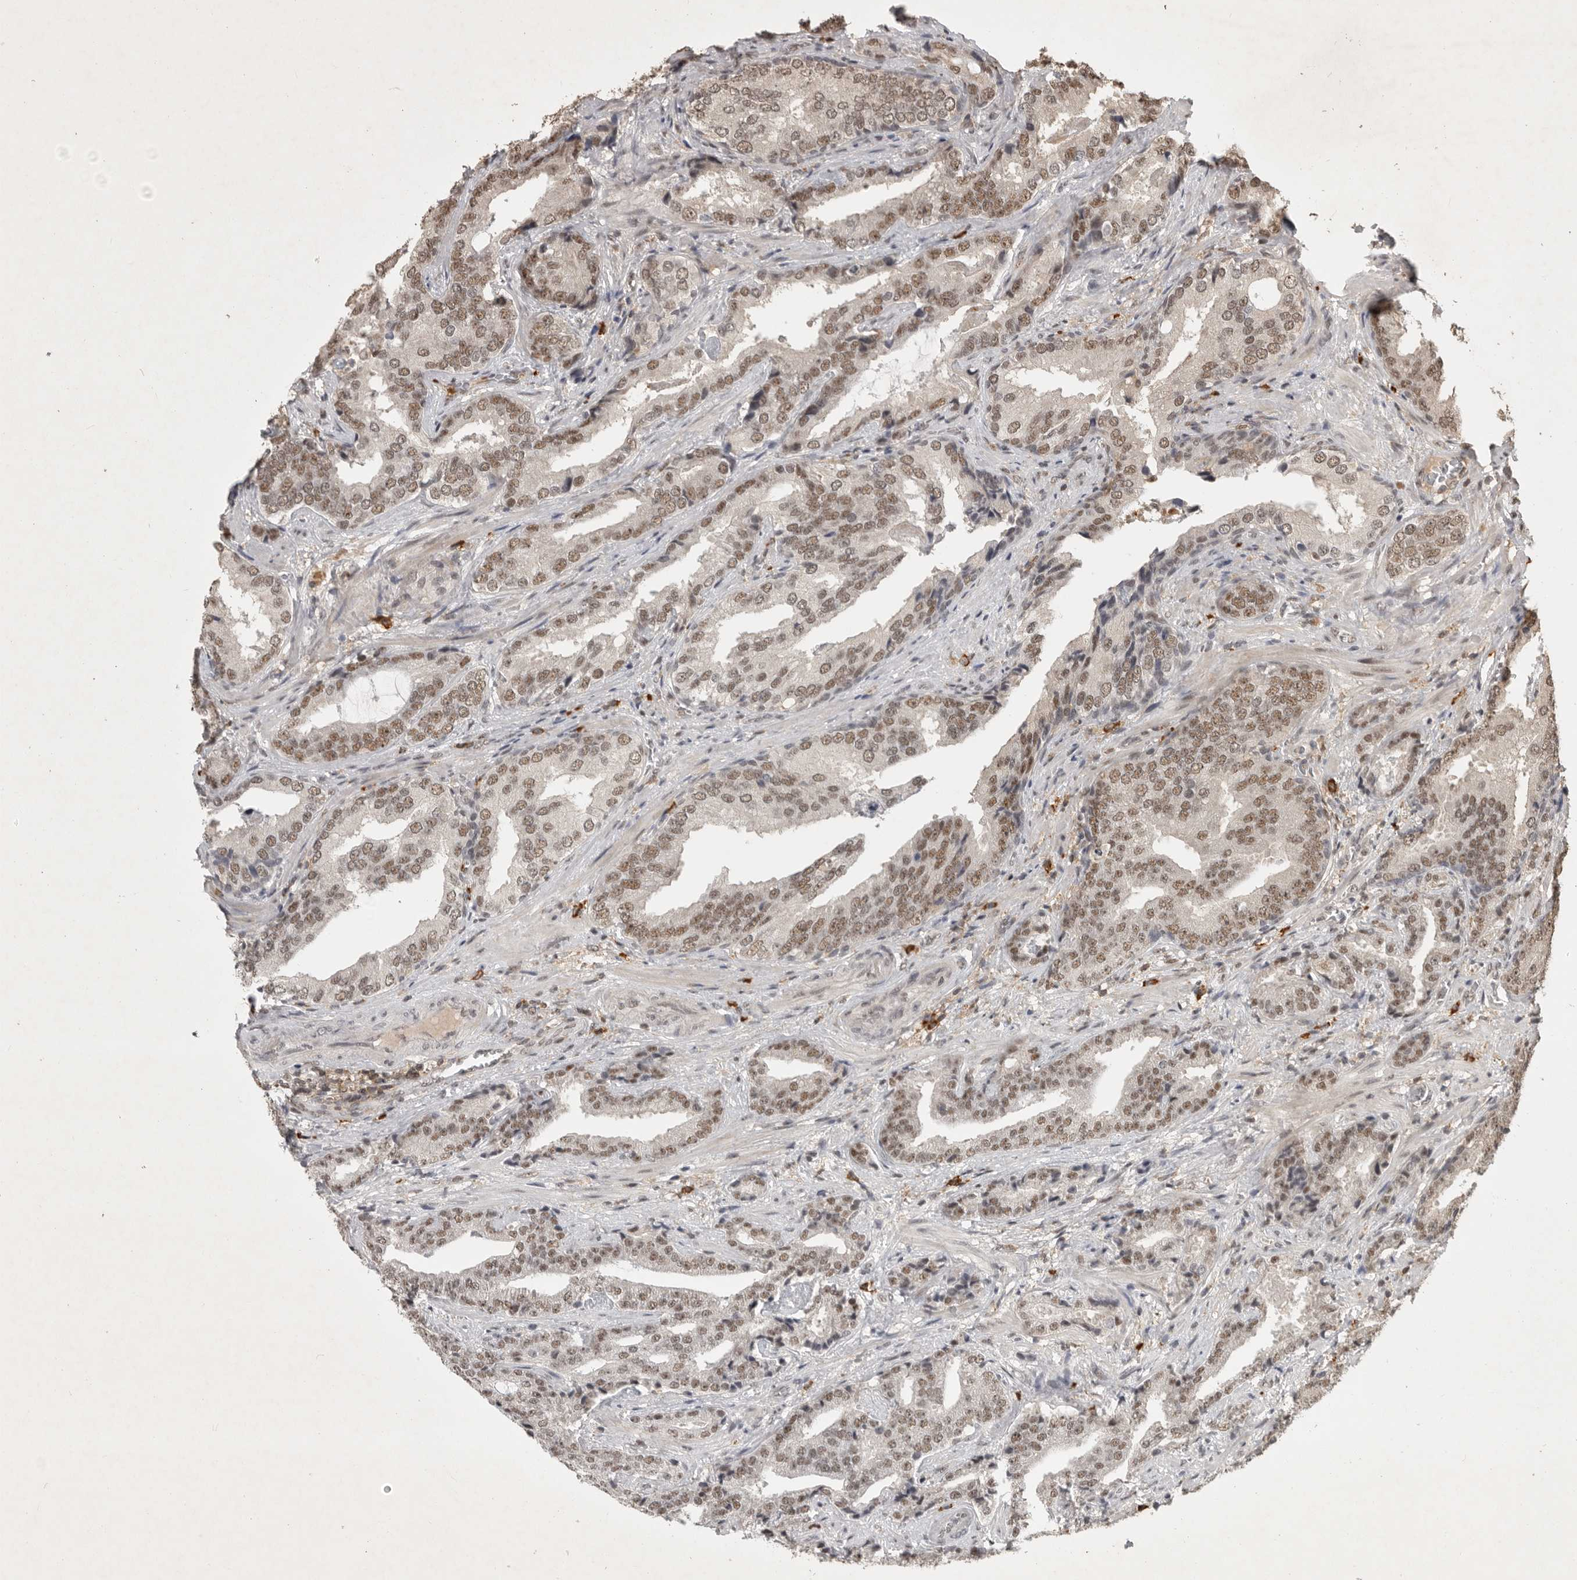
{"staining": {"intensity": "moderate", "quantity": ">75%", "location": "nuclear"}, "tissue": "prostate cancer", "cell_type": "Tumor cells", "image_type": "cancer", "snomed": [{"axis": "morphology", "description": "Adenocarcinoma, Low grade"}, {"axis": "topography", "description": "Prostate"}], "caption": "The image displays staining of prostate adenocarcinoma (low-grade), revealing moderate nuclear protein staining (brown color) within tumor cells. (DAB (3,3'-diaminobenzidine) = brown stain, brightfield microscopy at high magnification).", "gene": "CBLL1", "patient": {"sex": "male", "age": 67}}